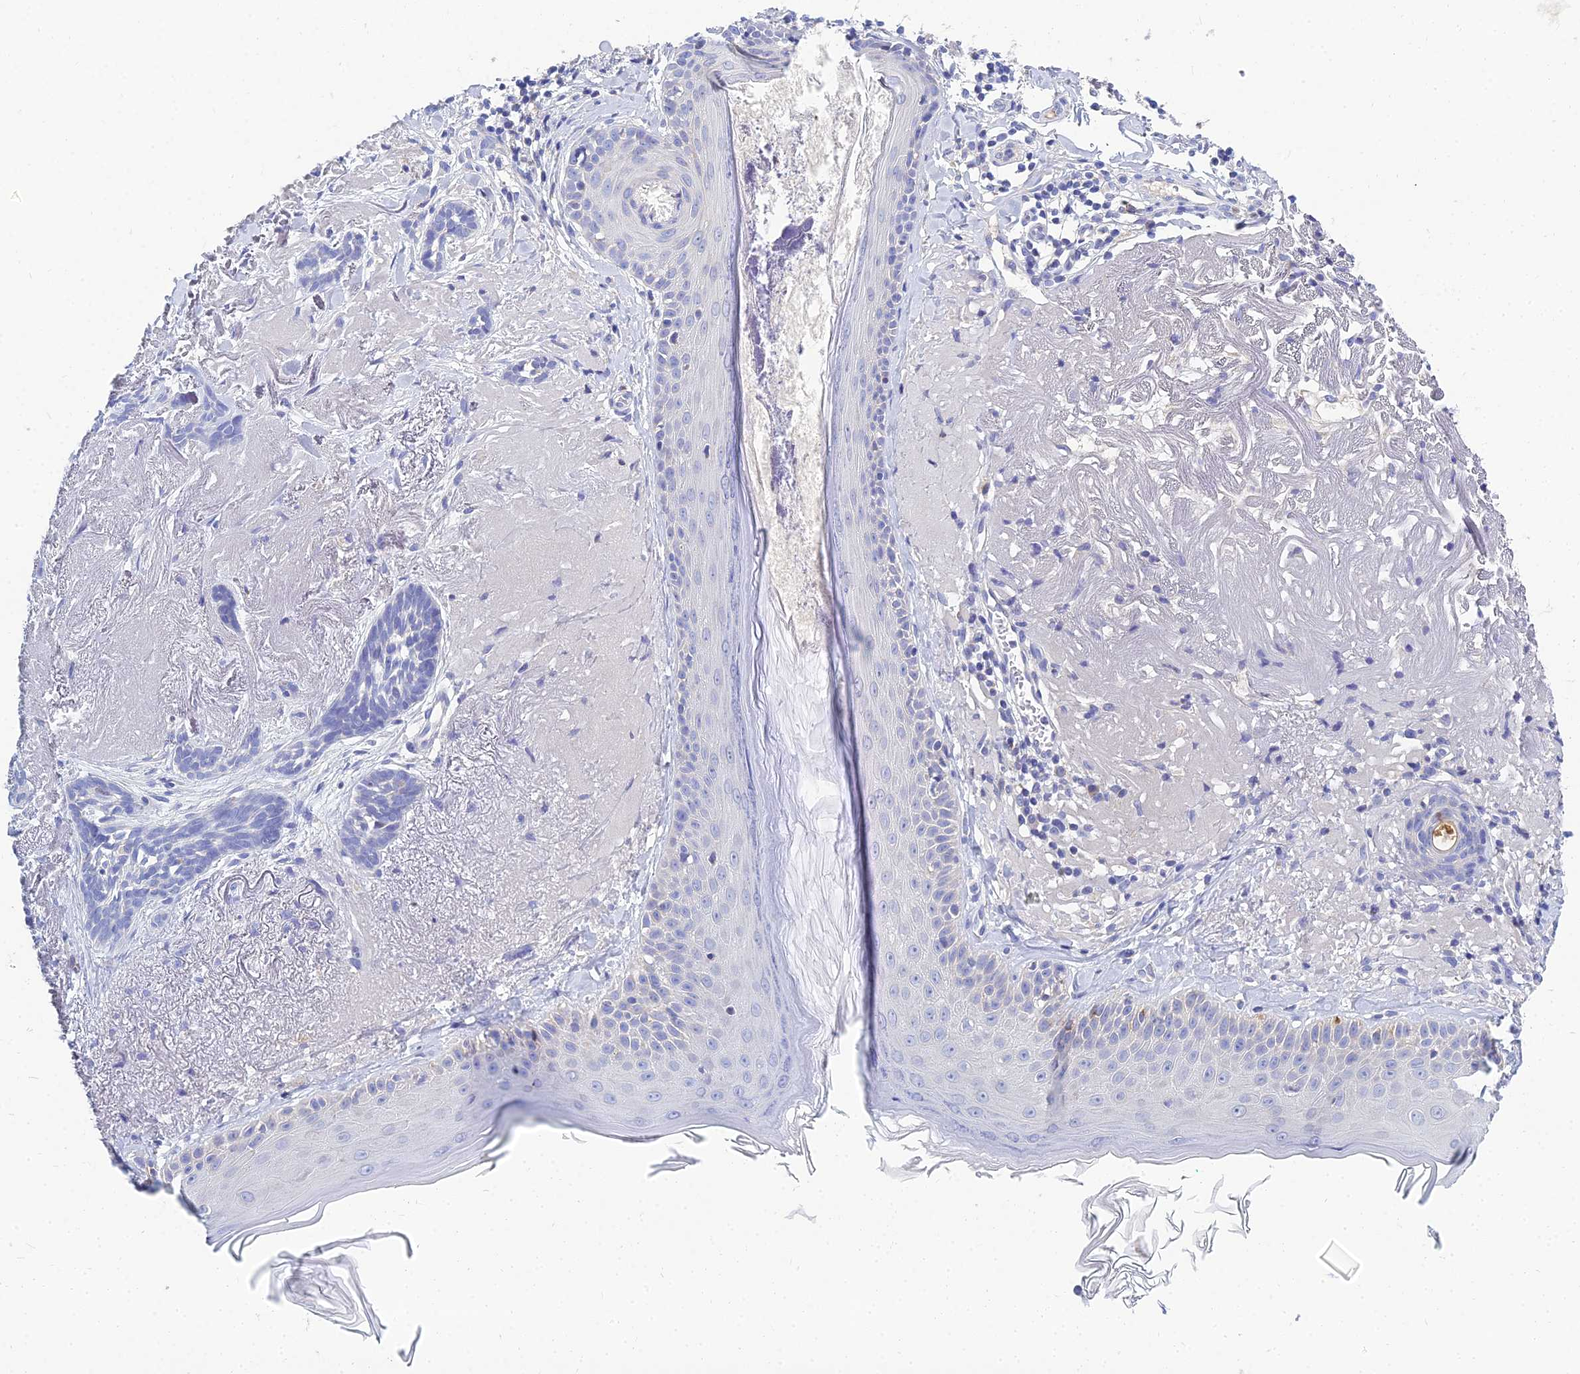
{"staining": {"intensity": "negative", "quantity": "none", "location": "none"}, "tissue": "skin cancer", "cell_type": "Tumor cells", "image_type": "cancer", "snomed": [{"axis": "morphology", "description": "Basal cell carcinoma"}, {"axis": "topography", "description": "Skin"}], "caption": "Immunohistochemistry histopathology image of skin cancer (basal cell carcinoma) stained for a protein (brown), which shows no staining in tumor cells.", "gene": "NPY", "patient": {"sex": "male", "age": 71}}